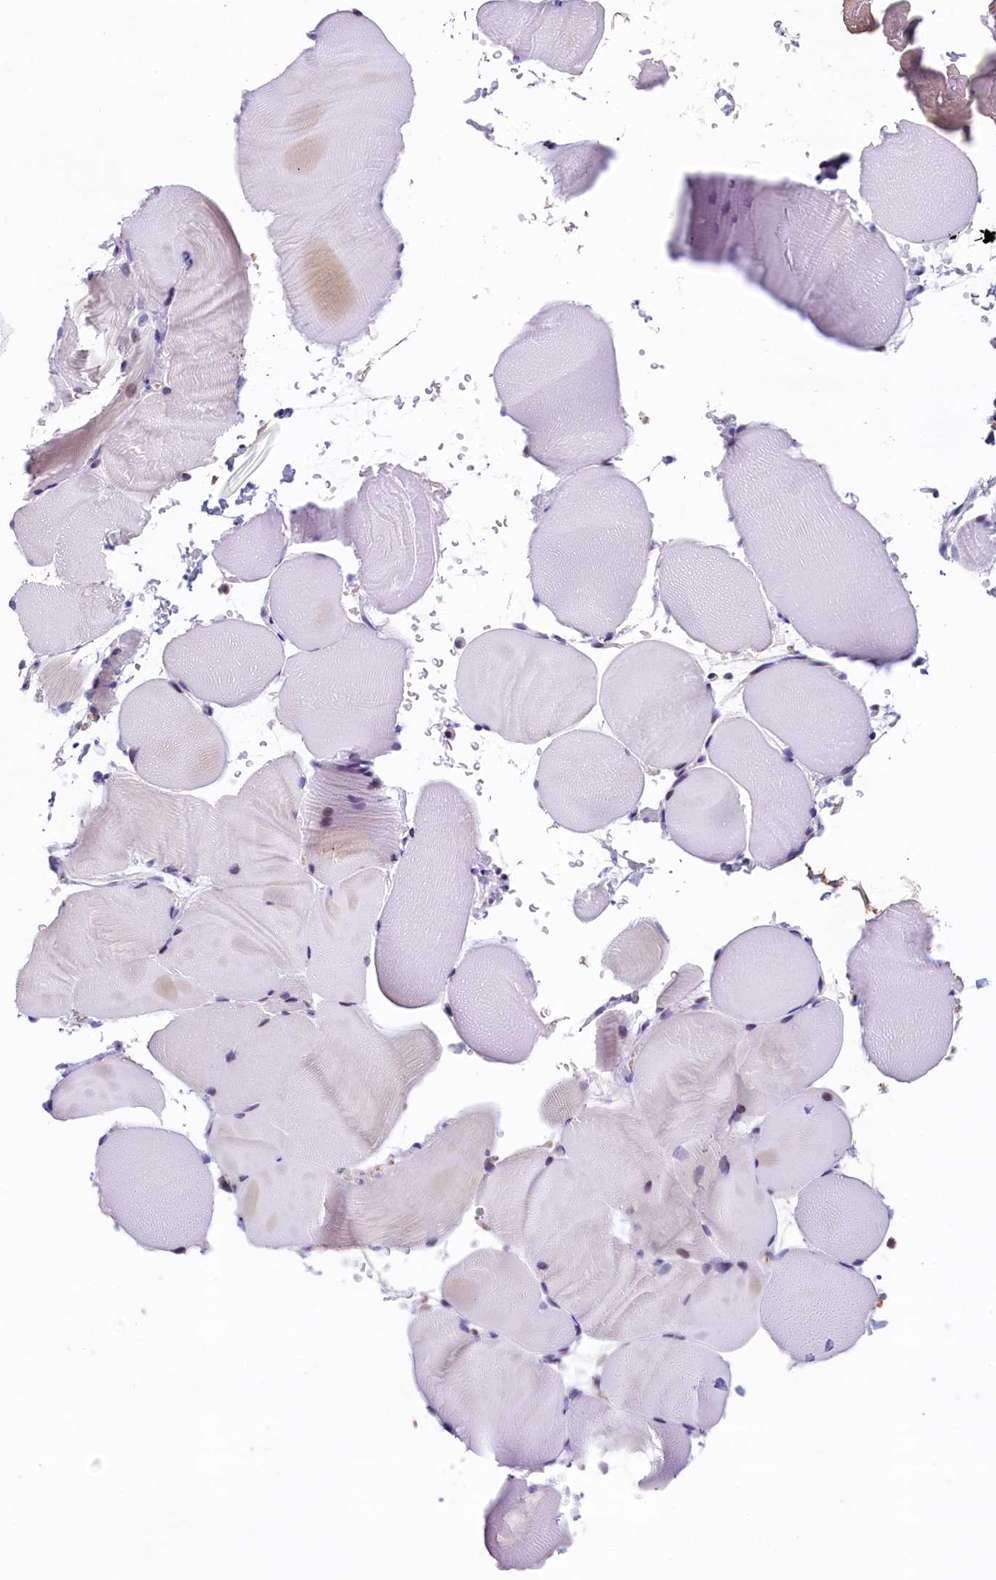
{"staining": {"intensity": "negative", "quantity": "none", "location": "none"}, "tissue": "skeletal muscle", "cell_type": "Myocytes", "image_type": "normal", "snomed": [{"axis": "morphology", "description": "Normal tissue, NOS"}, {"axis": "topography", "description": "Skeletal muscle"}, {"axis": "topography", "description": "Parathyroid gland"}], "caption": "This is a image of immunohistochemistry staining of unremarkable skeletal muscle, which shows no expression in myocytes.", "gene": "TRAF3IP3", "patient": {"sex": "female", "age": 37}}